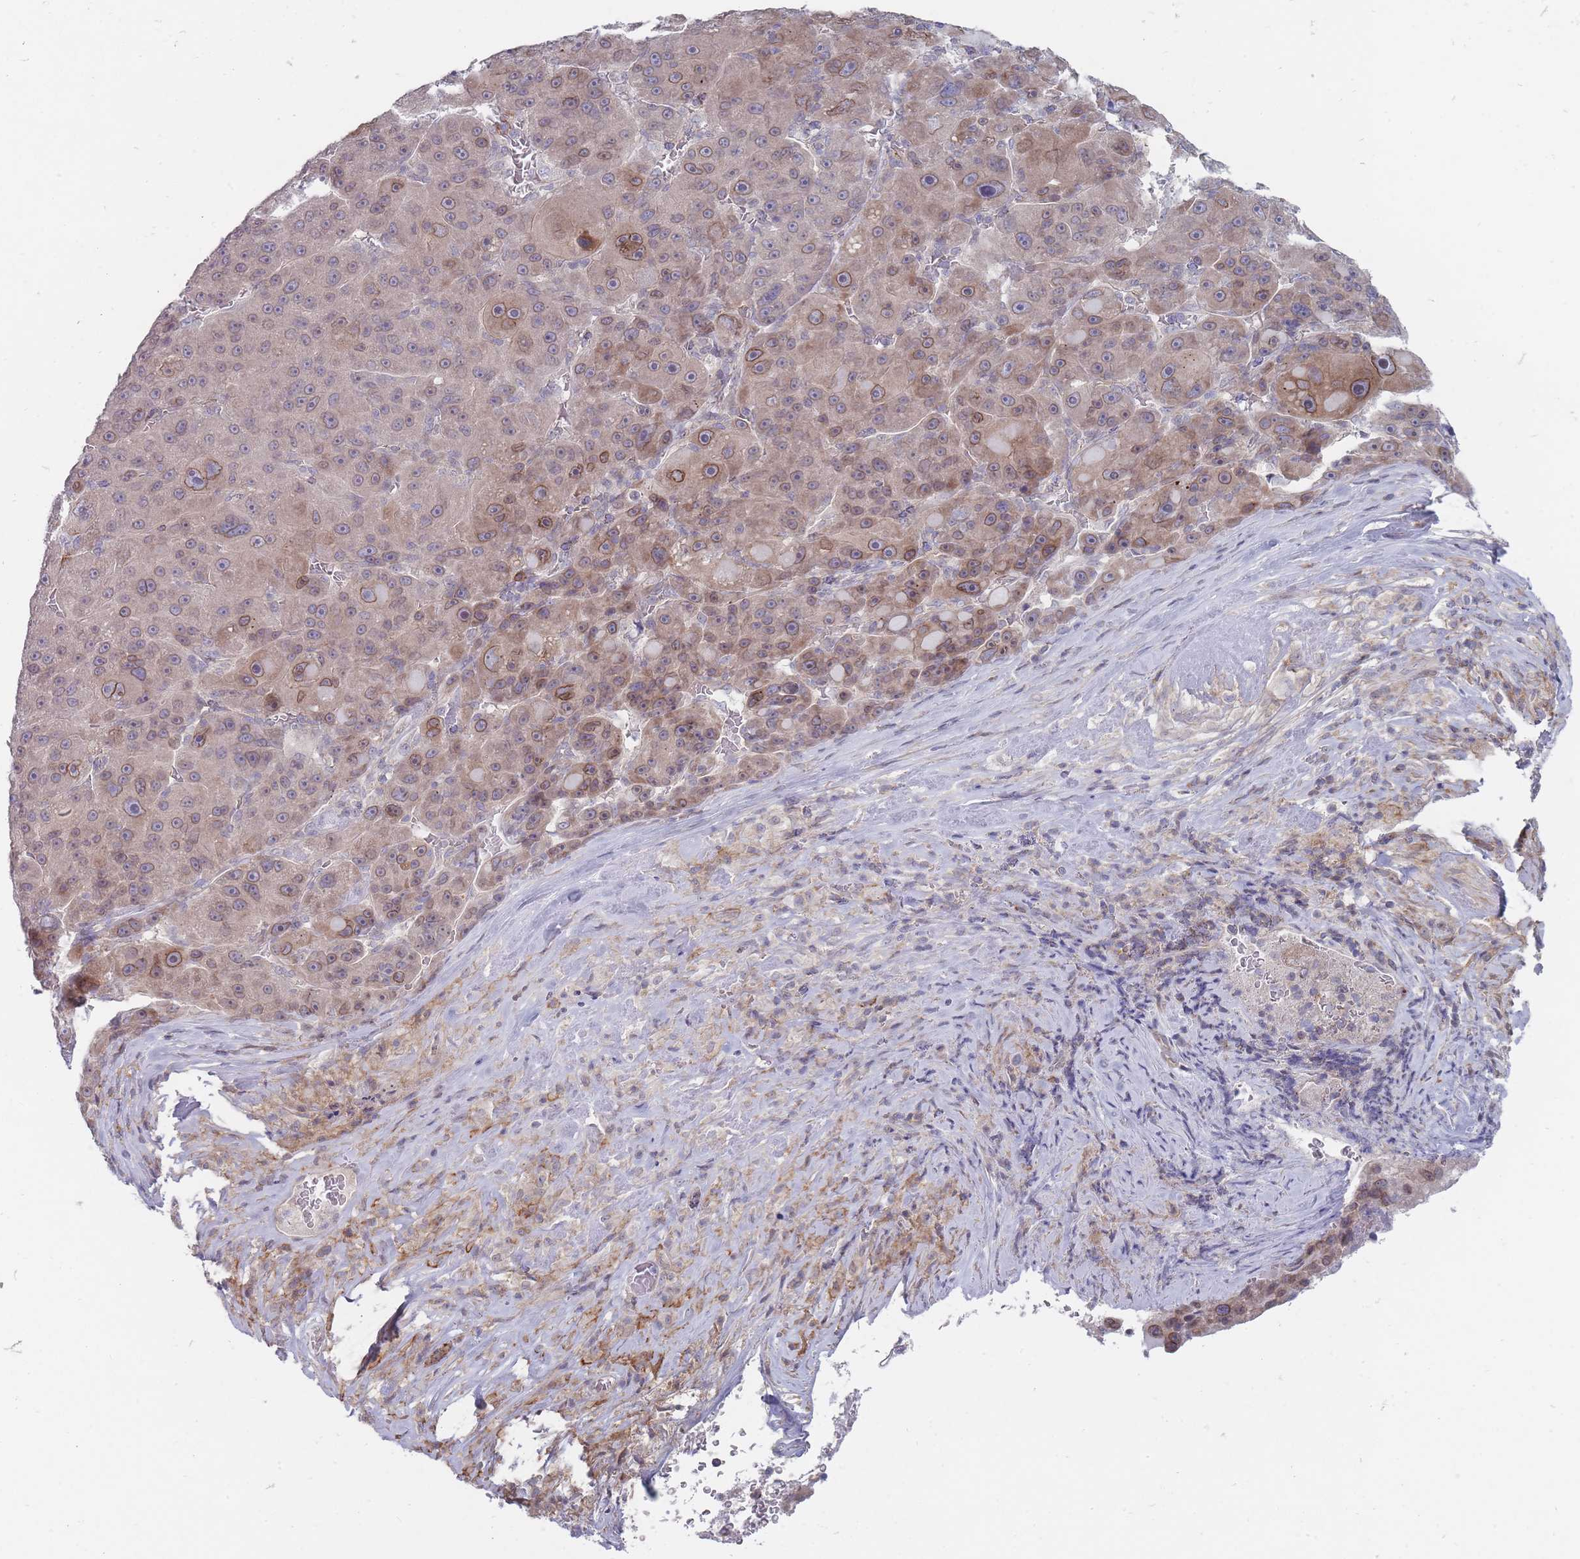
{"staining": {"intensity": "moderate", "quantity": "25%-75%", "location": "cytoplasmic/membranous"}, "tissue": "liver cancer", "cell_type": "Tumor cells", "image_type": "cancer", "snomed": [{"axis": "morphology", "description": "Carcinoma, Hepatocellular, NOS"}, {"axis": "topography", "description": "Liver"}], "caption": "An immunohistochemistry histopathology image of neoplastic tissue is shown. Protein staining in brown labels moderate cytoplasmic/membranous positivity in liver cancer within tumor cells.", "gene": "PCDH12", "patient": {"sex": "male", "age": 76}}